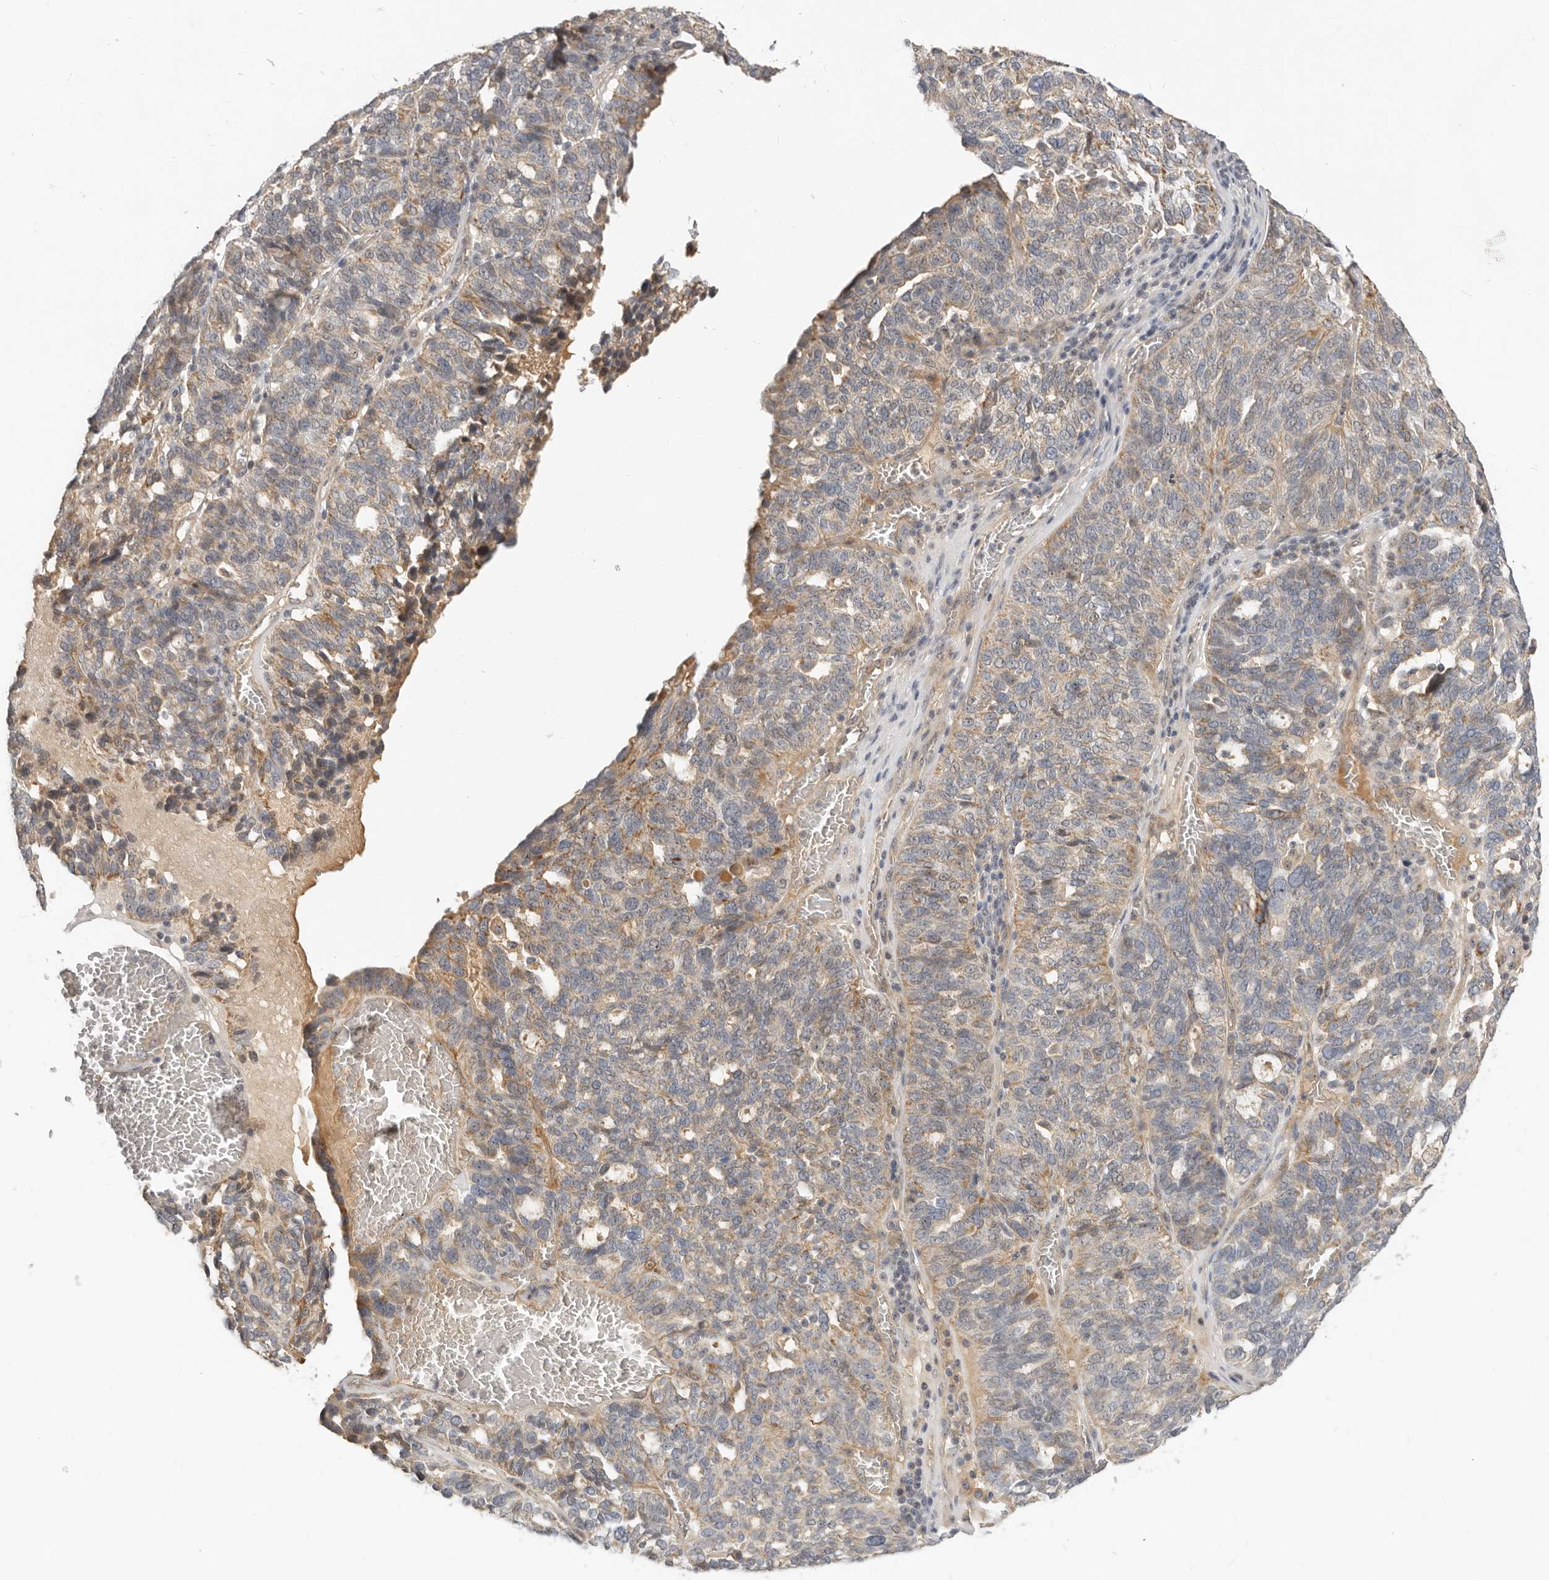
{"staining": {"intensity": "weak", "quantity": "25%-75%", "location": "cytoplasmic/membranous"}, "tissue": "ovarian cancer", "cell_type": "Tumor cells", "image_type": "cancer", "snomed": [{"axis": "morphology", "description": "Cystadenocarcinoma, serous, NOS"}, {"axis": "topography", "description": "Ovary"}], "caption": "Immunohistochemistry histopathology image of neoplastic tissue: human ovarian cancer (serous cystadenocarcinoma) stained using immunohistochemistry (IHC) displays low levels of weak protein expression localized specifically in the cytoplasmic/membranous of tumor cells, appearing as a cytoplasmic/membranous brown color.", "gene": "MICALL2", "patient": {"sex": "female", "age": 59}}